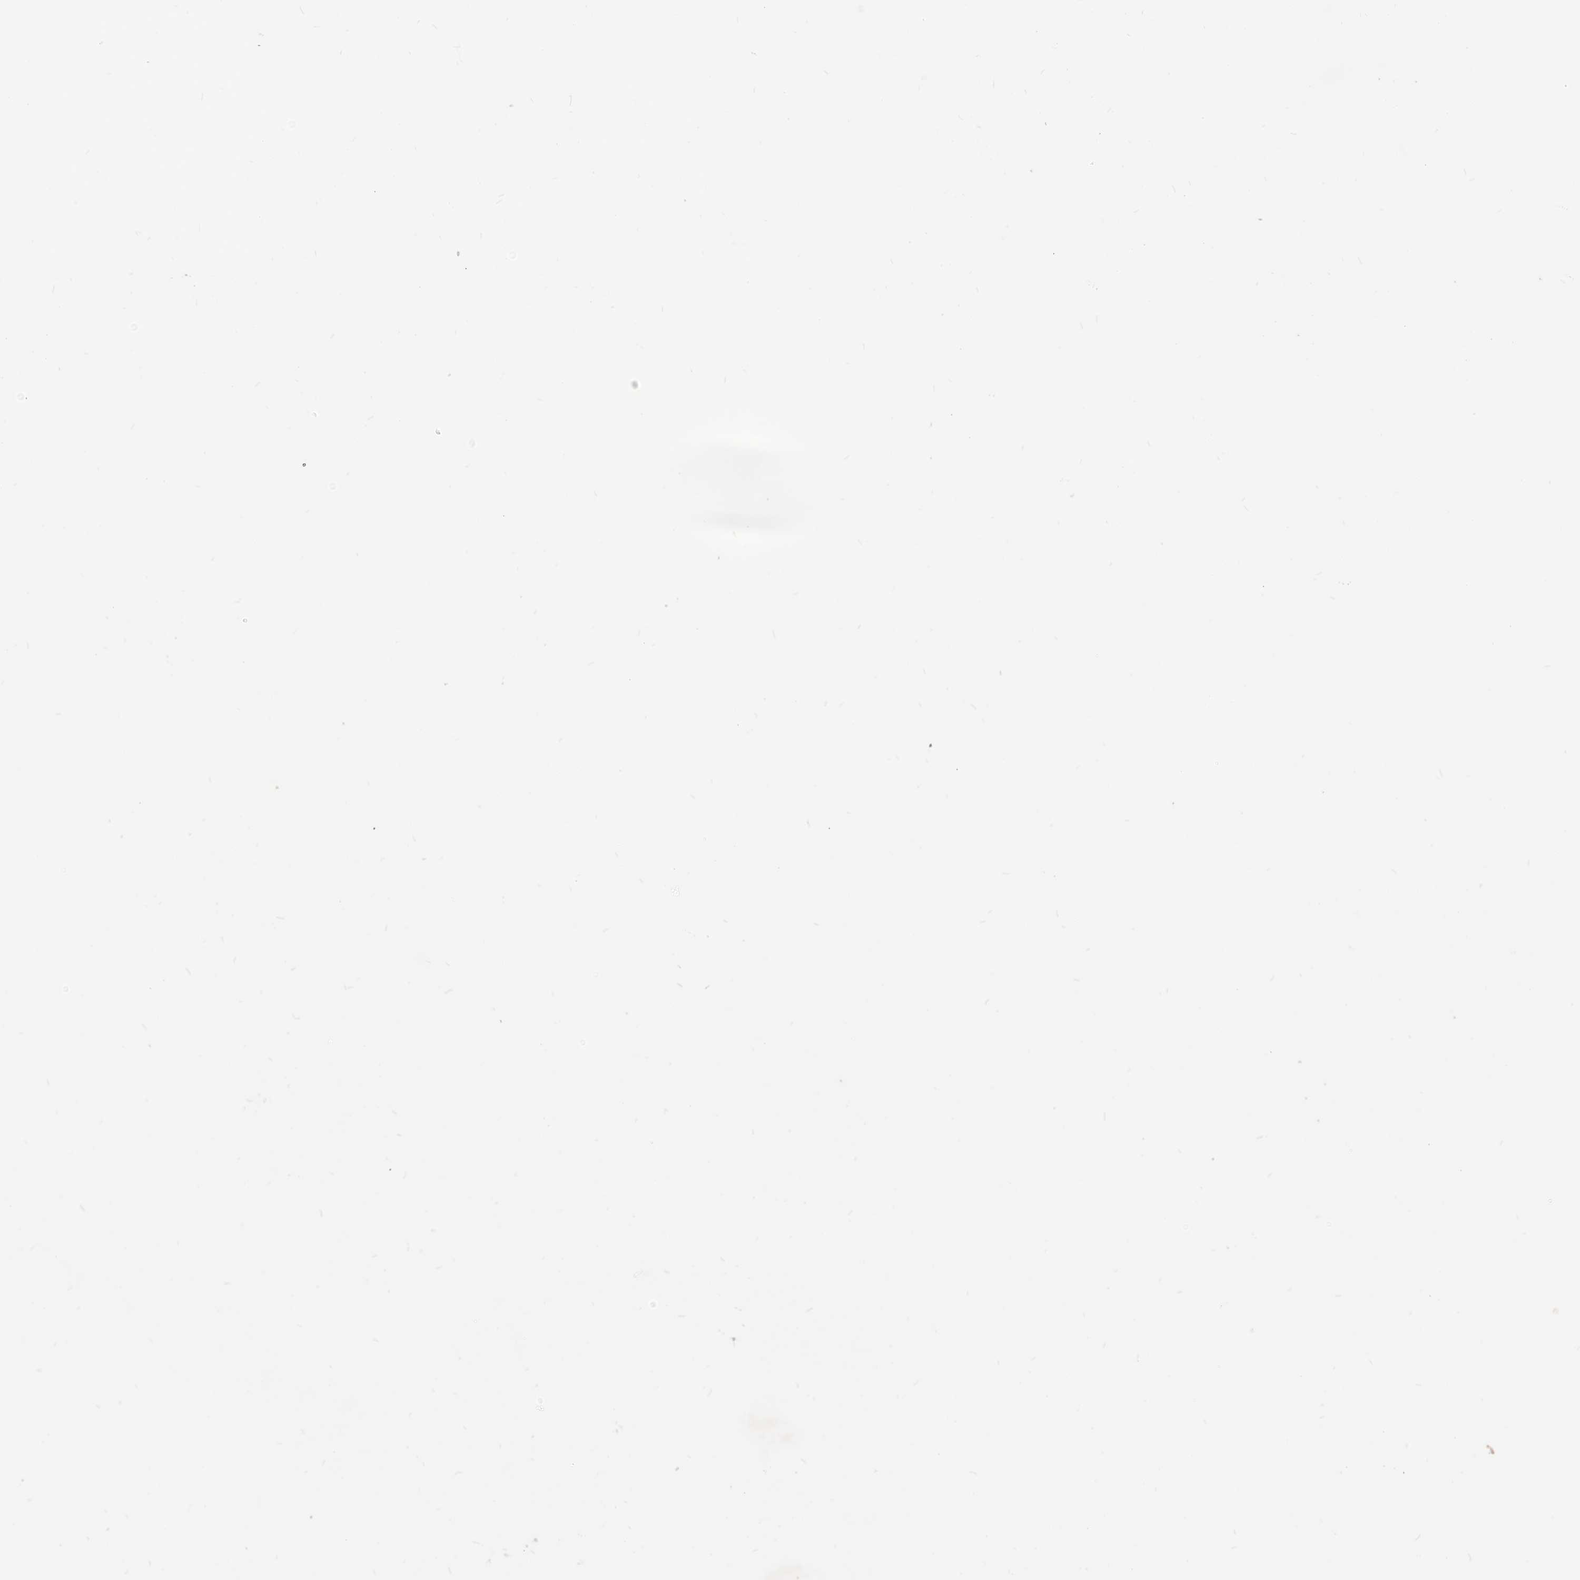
{"staining": {"intensity": "moderate", "quantity": ">75%", "location": "cytoplasmic/membranous,nuclear"}, "tissue": "testis cancer", "cell_type": "Tumor cells", "image_type": "cancer", "snomed": [{"axis": "morphology", "description": "Carcinoma, Embryonal, NOS"}, {"axis": "topography", "description": "Testis"}], "caption": "This photomicrograph shows immunohistochemistry staining of testis cancer (embryonal carcinoma), with medium moderate cytoplasmic/membranous and nuclear positivity in approximately >75% of tumor cells.", "gene": "MDP1", "patient": {"sex": "male", "age": 36}}